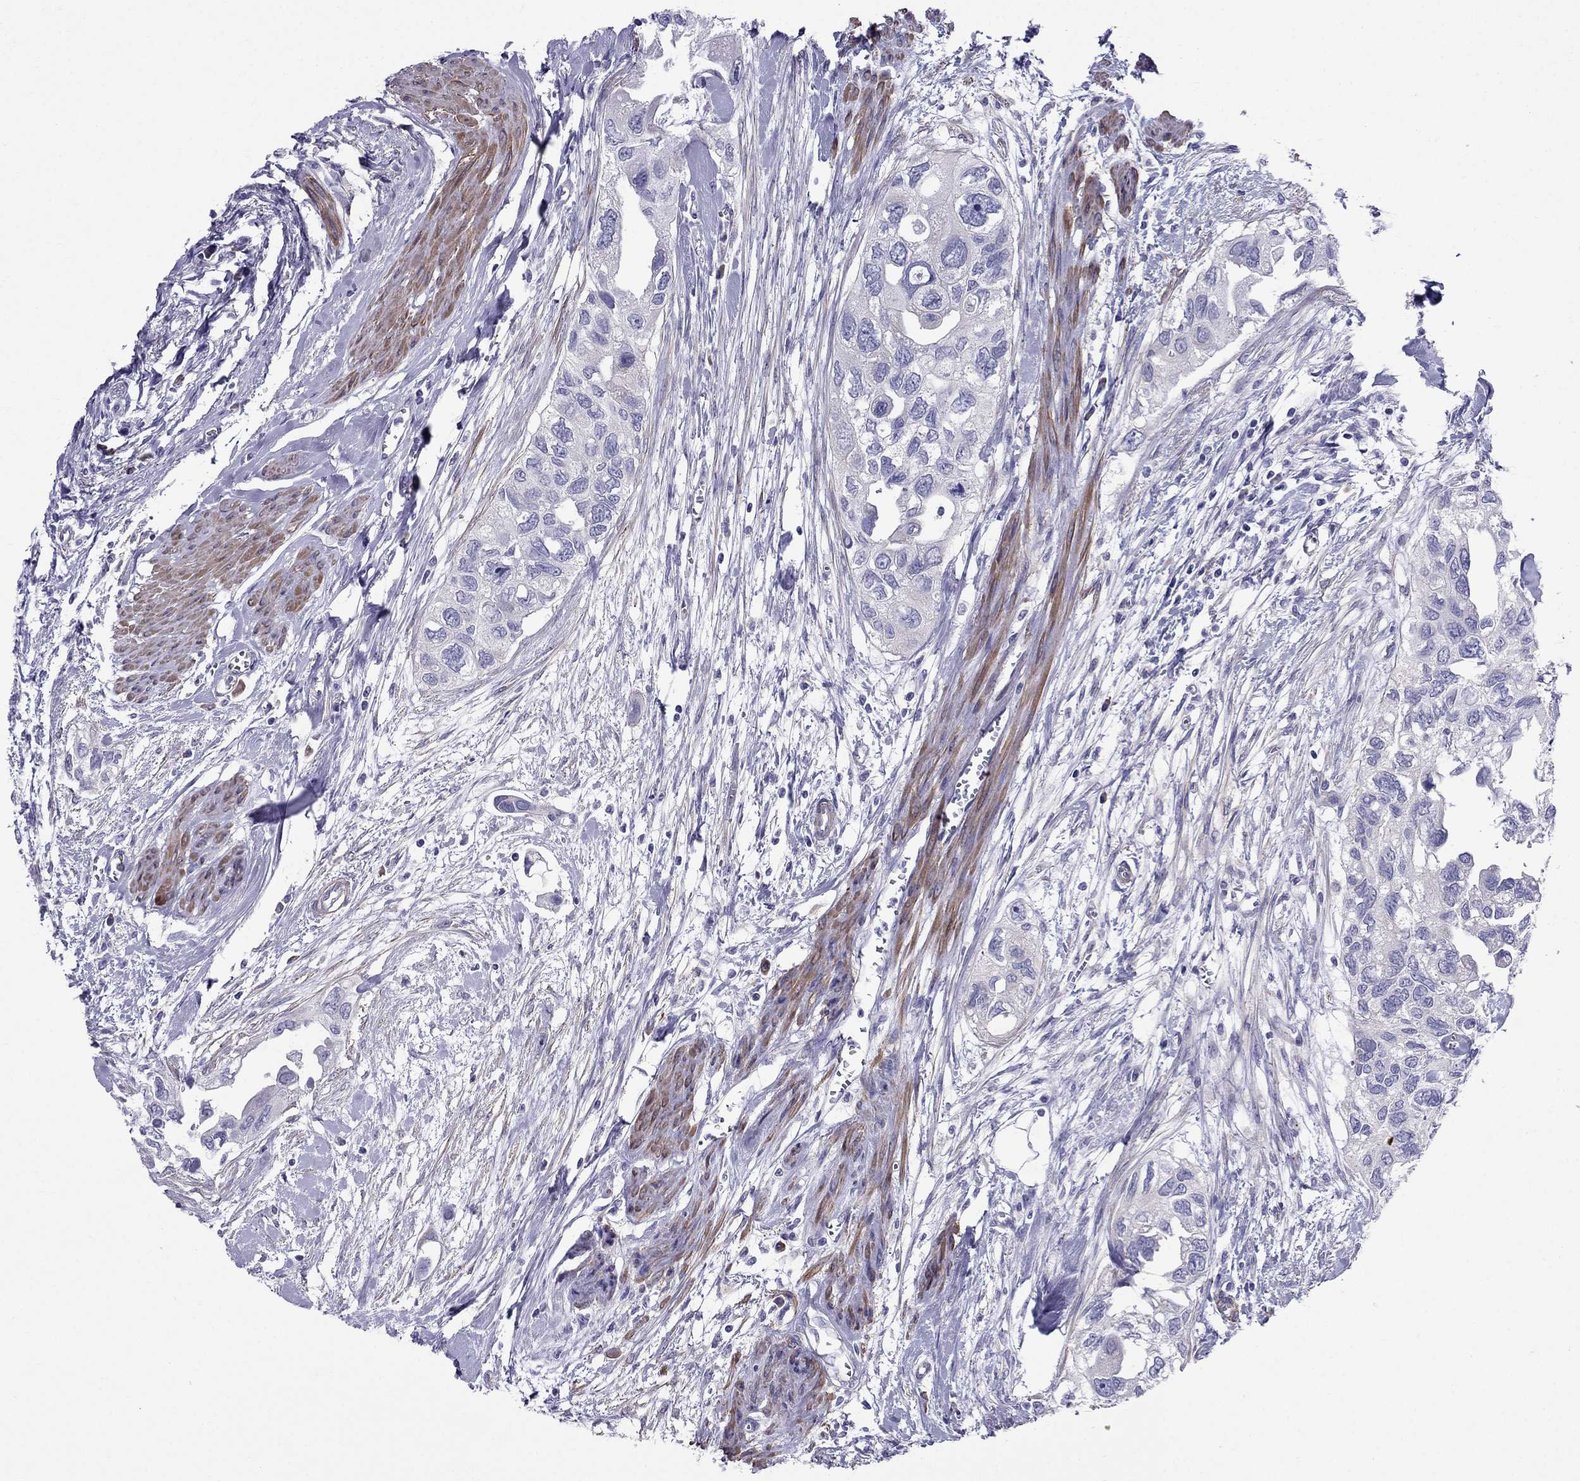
{"staining": {"intensity": "negative", "quantity": "none", "location": "none"}, "tissue": "urothelial cancer", "cell_type": "Tumor cells", "image_type": "cancer", "snomed": [{"axis": "morphology", "description": "Urothelial carcinoma, High grade"}, {"axis": "topography", "description": "Urinary bladder"}], "caption": "Tumor cells are negative for brown protein staining in high-grade urothelial carcinoma.", "gene": "GPR50", "patient": {"sex": "male", "age": 59}}